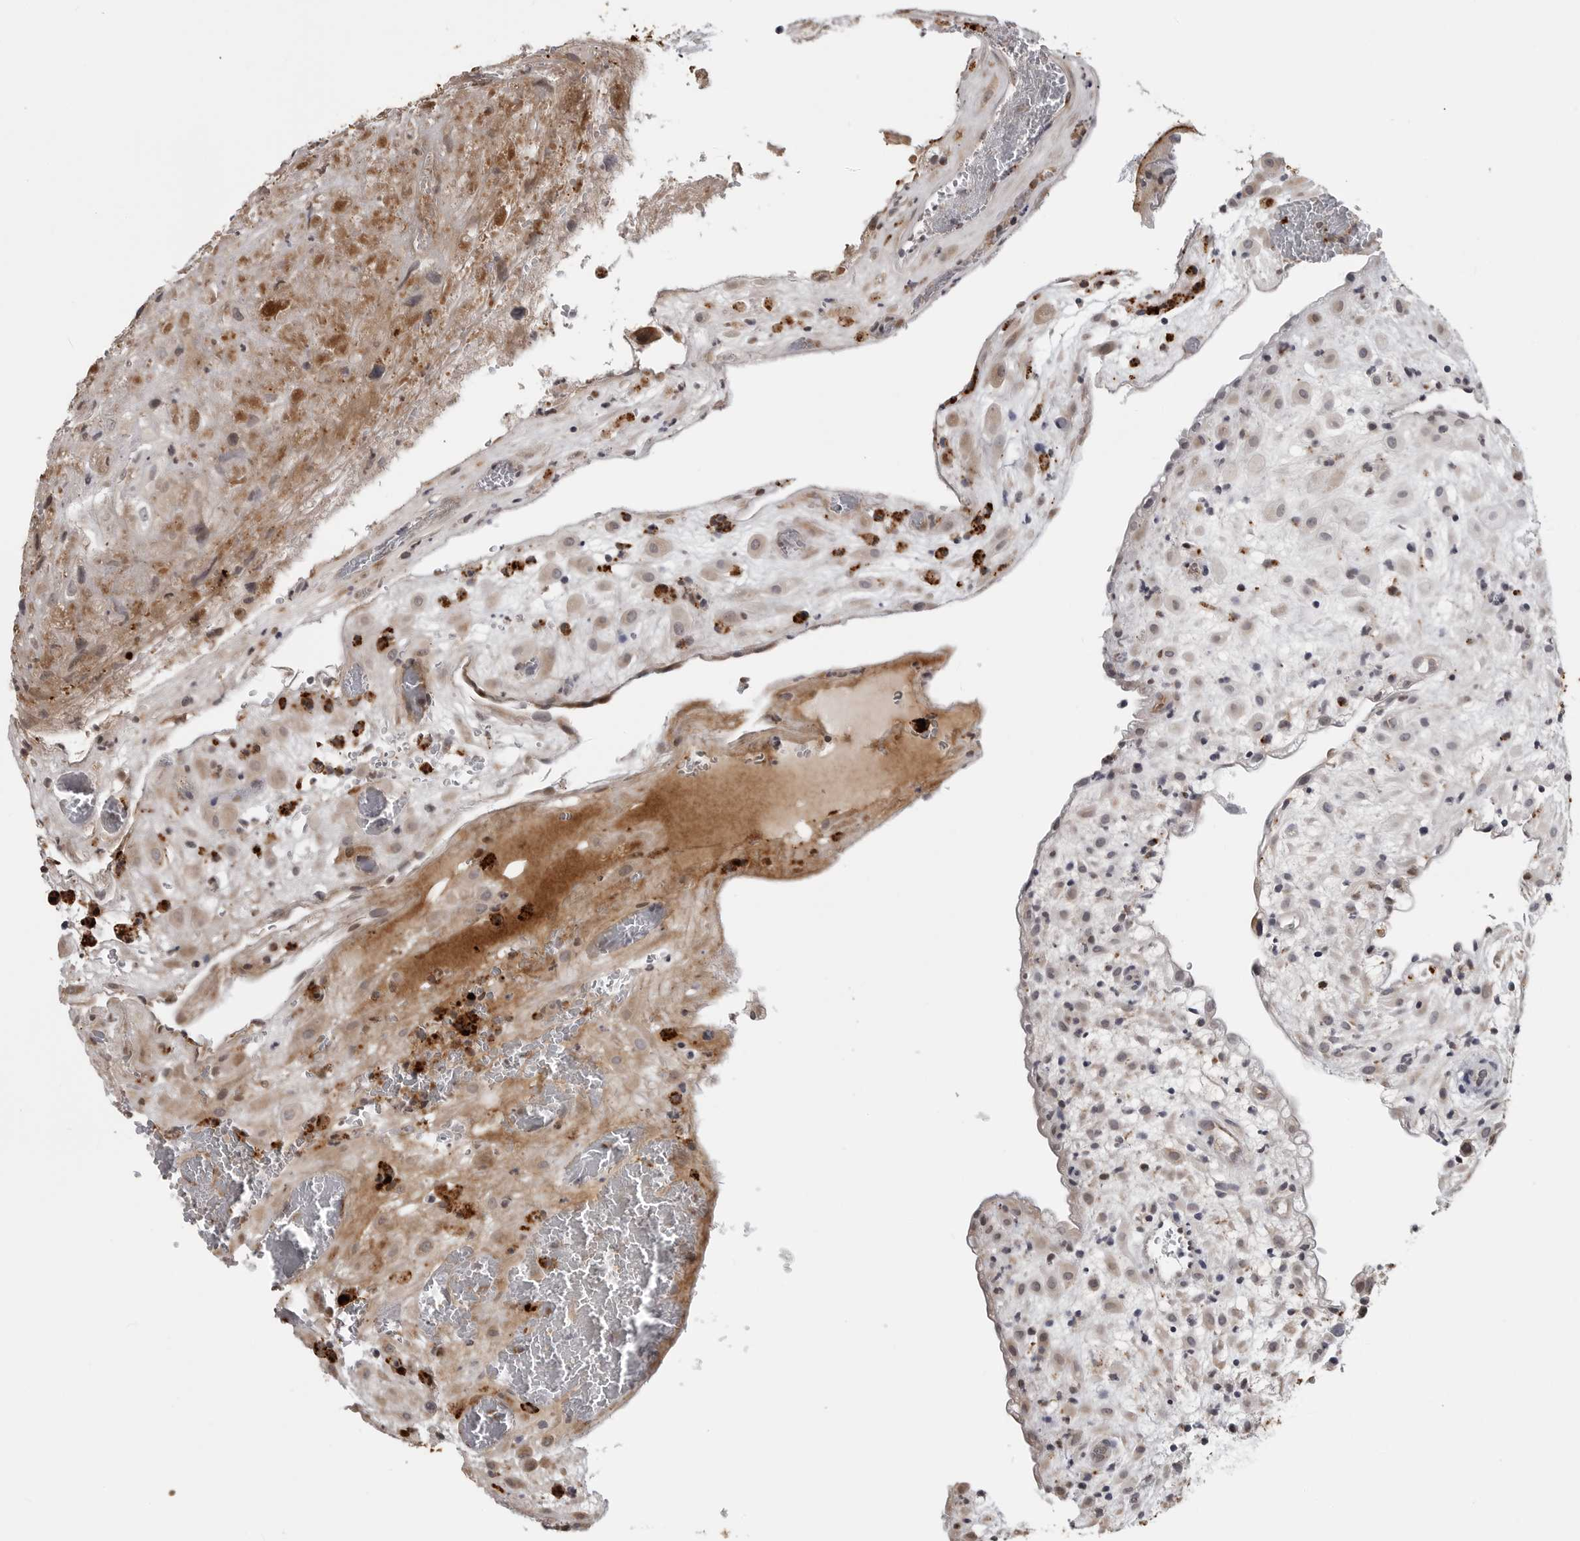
{"staining": {"intensity": "negative", "quantity": "none", "location": "none"}, "tissue": "placenta", "cell_type": "Decidual cells", "image_type": "normal", "snomed": [{"axis": "morphology", "description": "Normal tissue, NOS"}, {"axis": "topography", "description": "Placenta"}], "caption": "Immunohistochemistry (IHC) photomicrograph of benign placenta: human placenta stained with DAB (3,3'-diaminobenzidine) exhibits no significant protein expression in decidual cells. (Stains: DAB IHC with hematoxylin counter stain, Microscopy: brightfield microscopy at high magnification).", "gene": "CXCR5", "patient": {"sex": "female", "age": 35}}